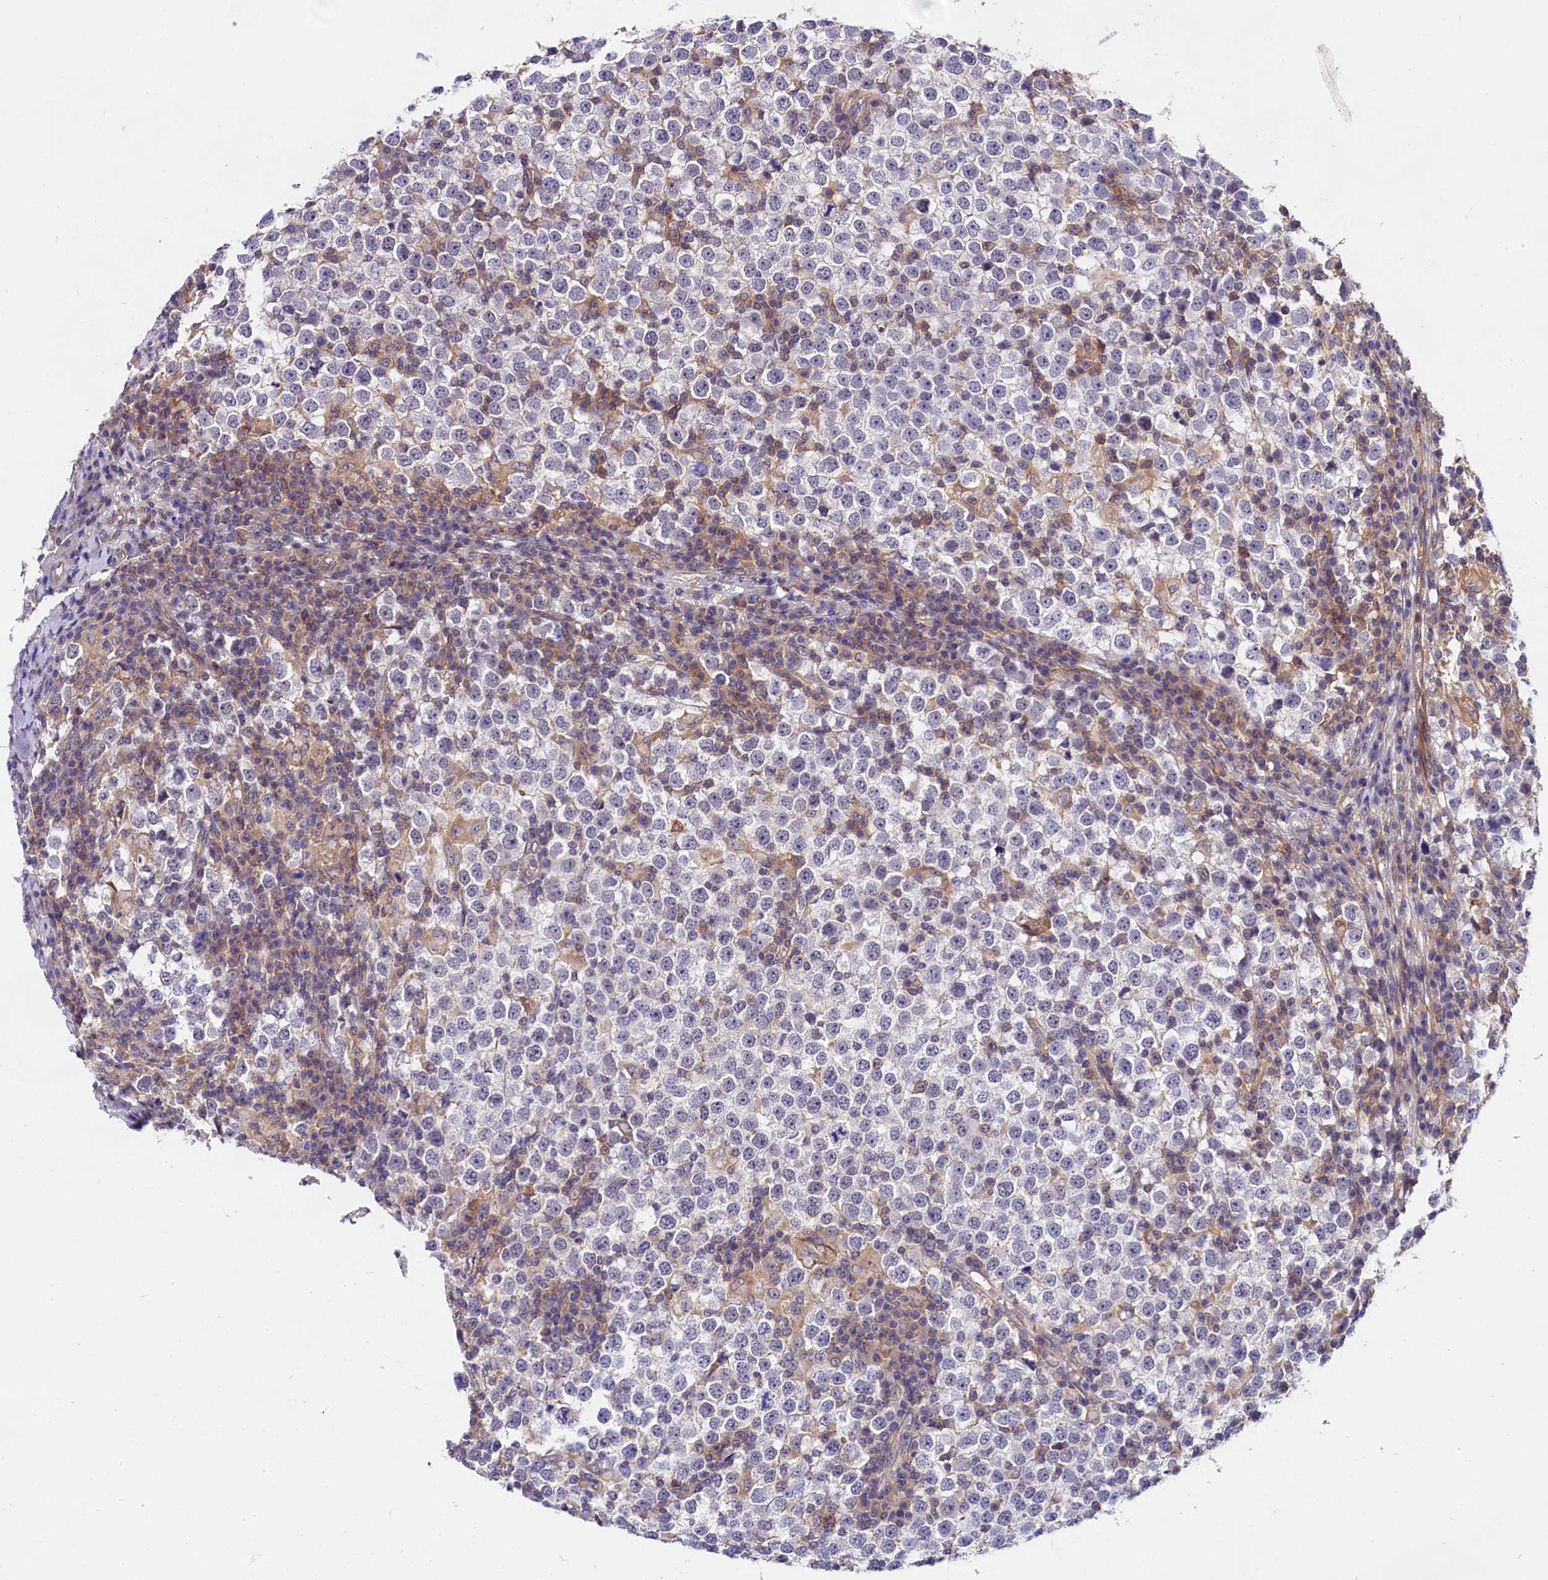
{"staining": {"intensity": "negative", "quantity": "none", "location": "none"}, "tissue": "testis cancer", "cell_type": "Tumor cells", "image_type": "cancer", "snomed": [{"axis": "morphology", "description": "Seminoma, NOS"}, {"axis": "topography", "description": "Testis"}], "caption": "This is a histopathology image of immunohistochemistry (IHC) staining of testis cancer (seminoma), which shows no positivity in tumor cells. (DAB IHC, high magnification).", "gene": "OAS3", "patient": {"sex": "male", "age": 65}}